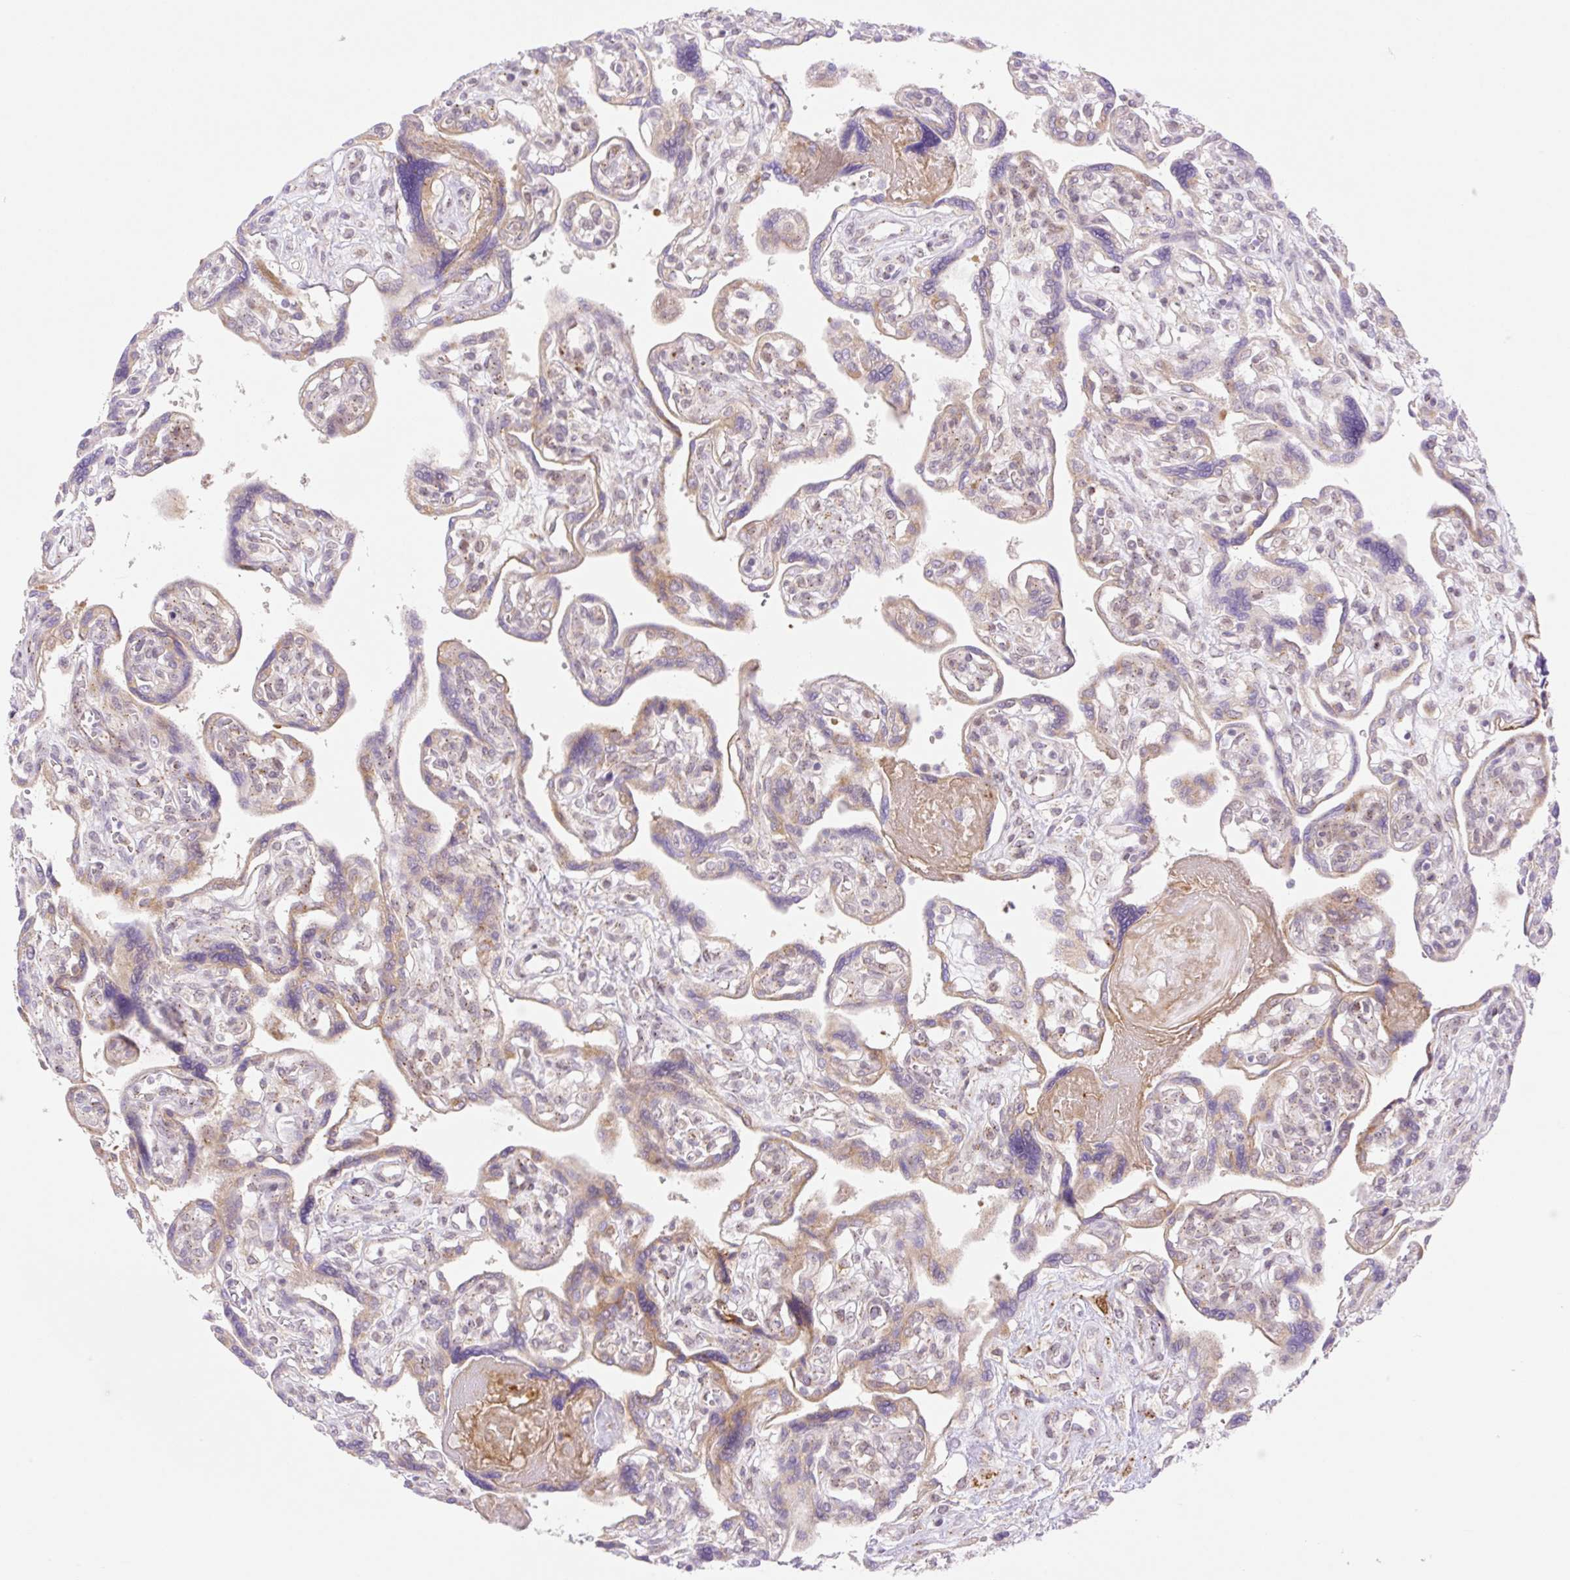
{"staining": {"intensity": "moderate", "quantity": ">75%", "location": "cytoplasmic/membranous,nuclear"}, "tissue": "placenta", "cell_type": "Decidual cells", "image_type": "normal", "snomed": [{"axis": "morphology", "description": "Normal tissue, NOS"}, {"axis": "topography", "description": "Placenta"}], "caption": "The immunohistochemical stain highlights moderate cytoplasmic/membranous,nuclear staining in decidual cells of benign placenta.", "gene": "ENSG00000264668", "patient": {"sex": "female", "age": 39}}